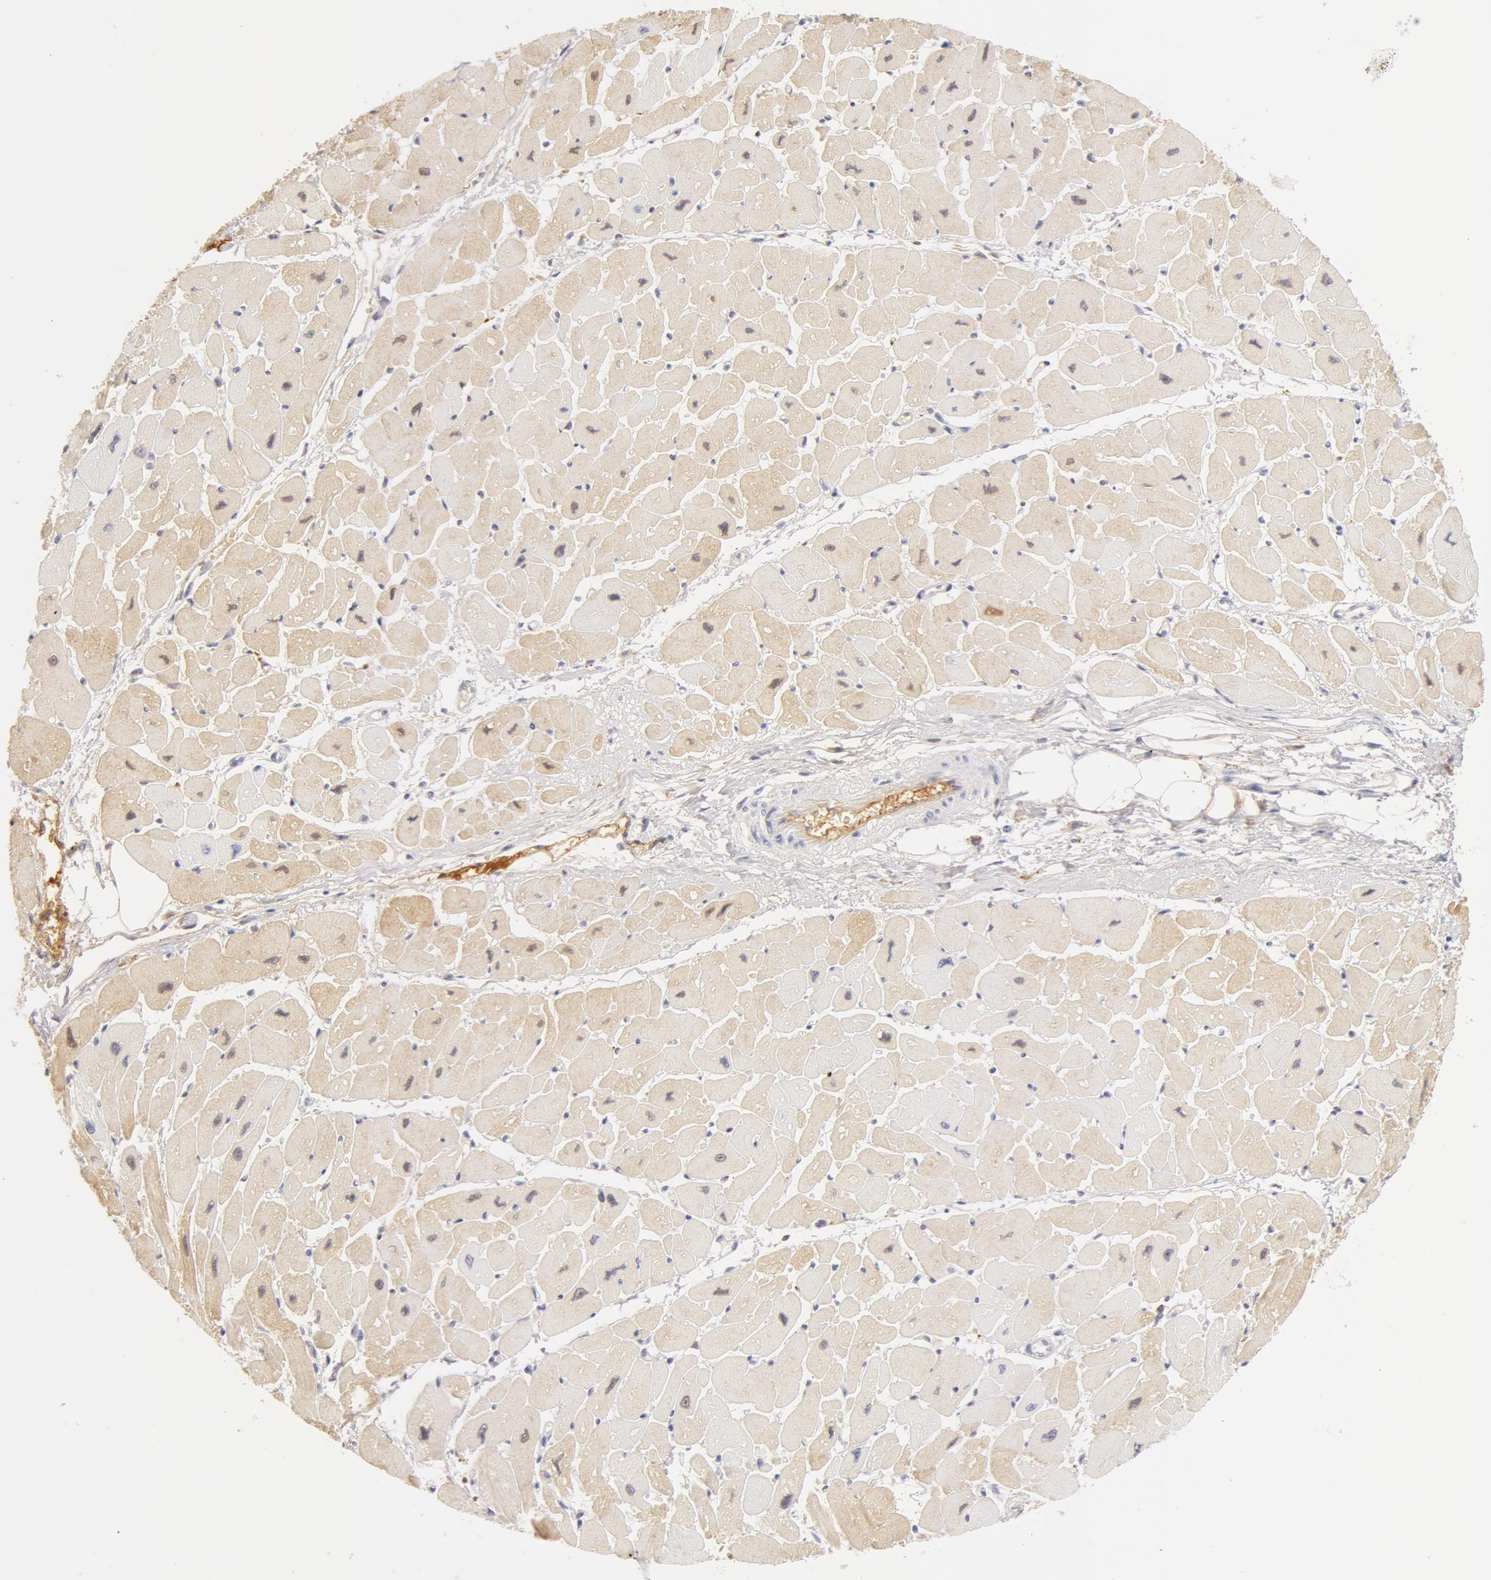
{"staining": {"intensity": "weak", "quantity": ">75%", "location": "cytoplasmic/membranous"}, "tissue": "heart muscle", "cell_type": "Cardiomyocytes", "image_type": "normal", "snomed": [{"axis": "morphology", "description": "Normal tissue, NOS"}, {"axis": "topography", "description": "Heart"}], "caption": "High-power microscopy captured an immunohistochemistry (IHC) image of unremarkable heart muscle, revealing weak cytoplasmic/membranous positivity in approximately >75% of cardiomyocytes.", "gene": "GC", "patient": {"sex": "female", "age": 54}}